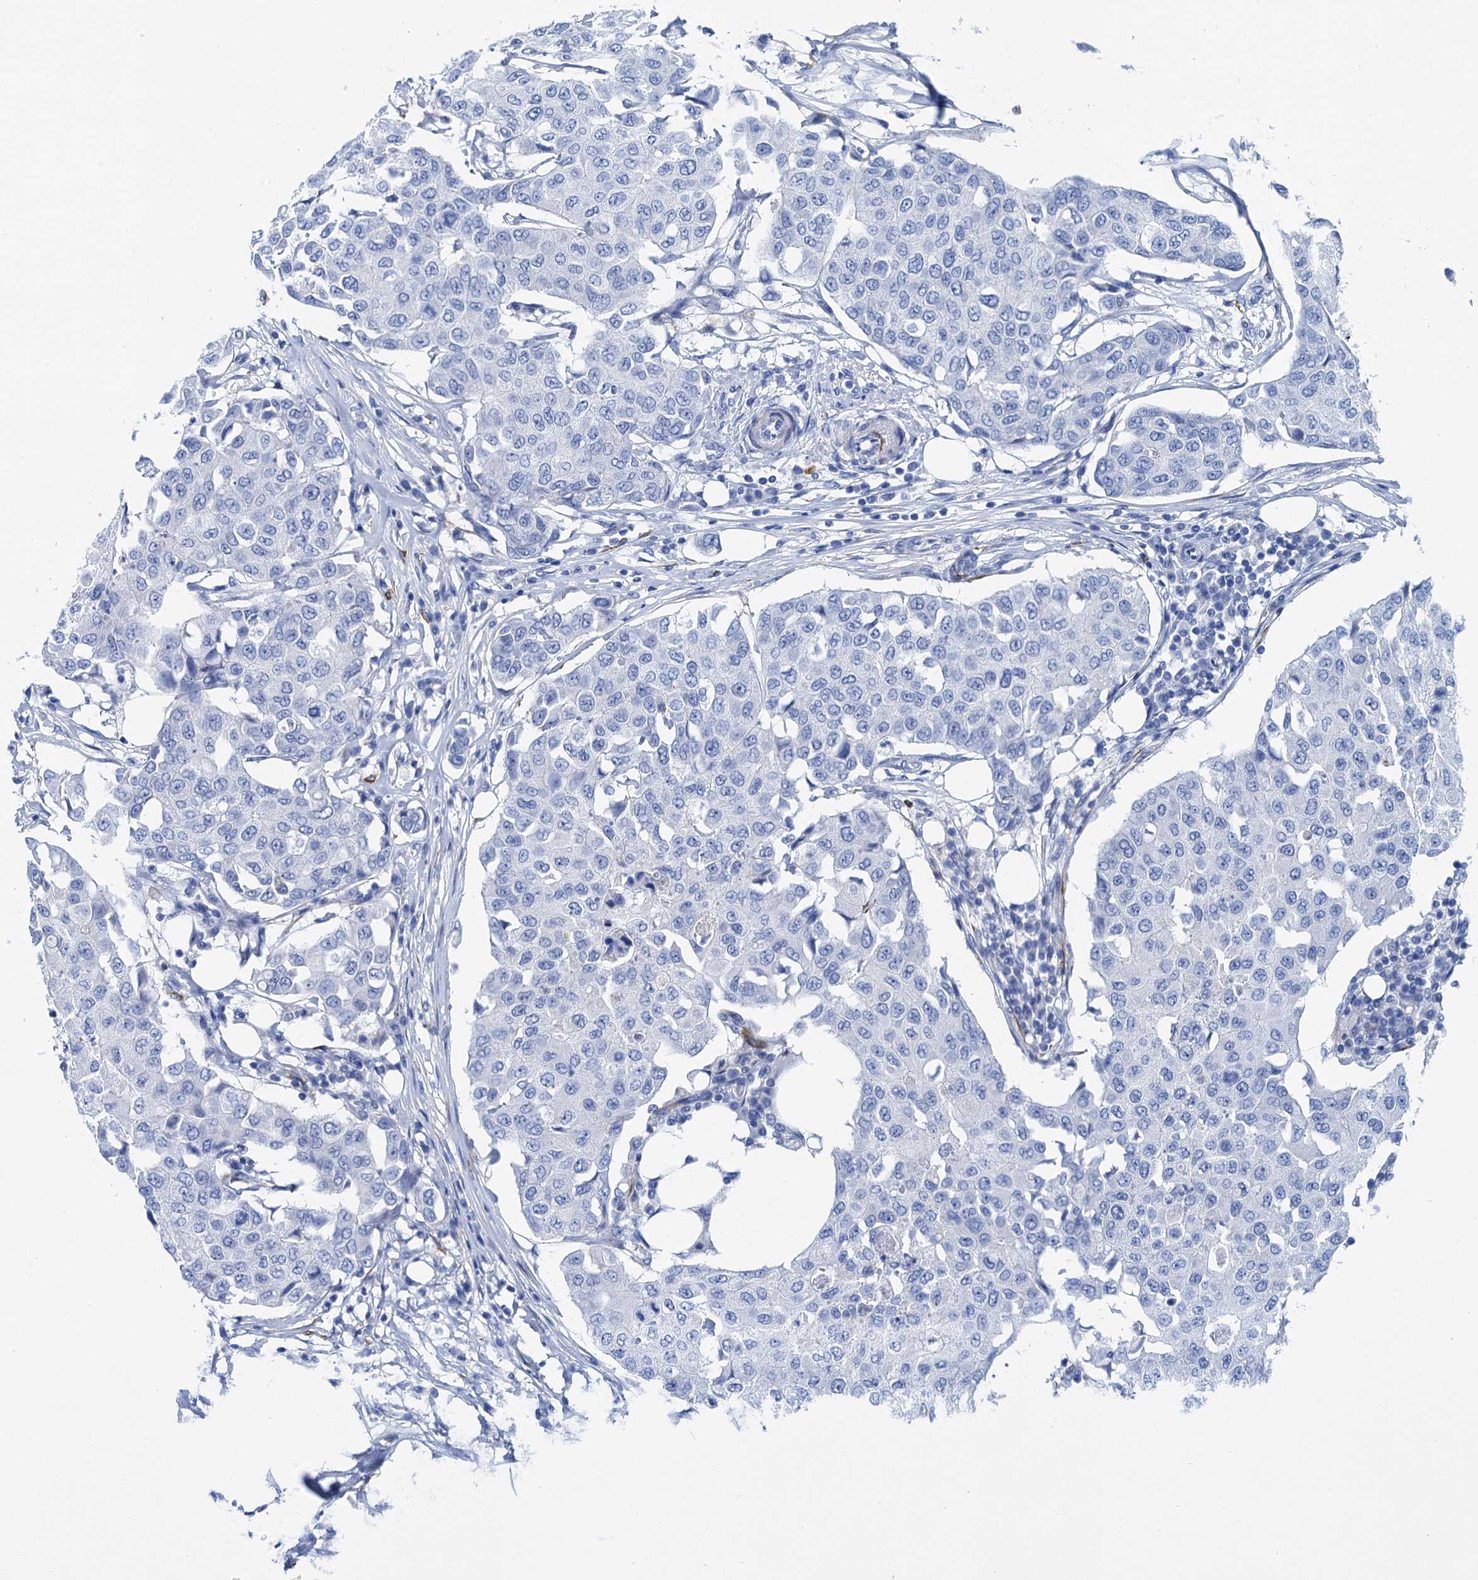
{"staining": {"intensity": "negative", "quantity": "none", "location": "none"}, "tissue": "breast cancer", "cell_type": "Tumor cells", "image_type": "cancer", "snomed": [{"axis": "morphology", "description": "Duct carcinoma"}, {"axis": "topography", "description": "Breast"}], "caption": "Tumor cells show no significant protein expression in breast infiltrating ductal carcinoma. (DAB immunohistochemistry (IHC) visualized using brightfield microscopy, high magnification).", "gene": "NLRP10", "patient": {"sex": "female", "age": 80}}